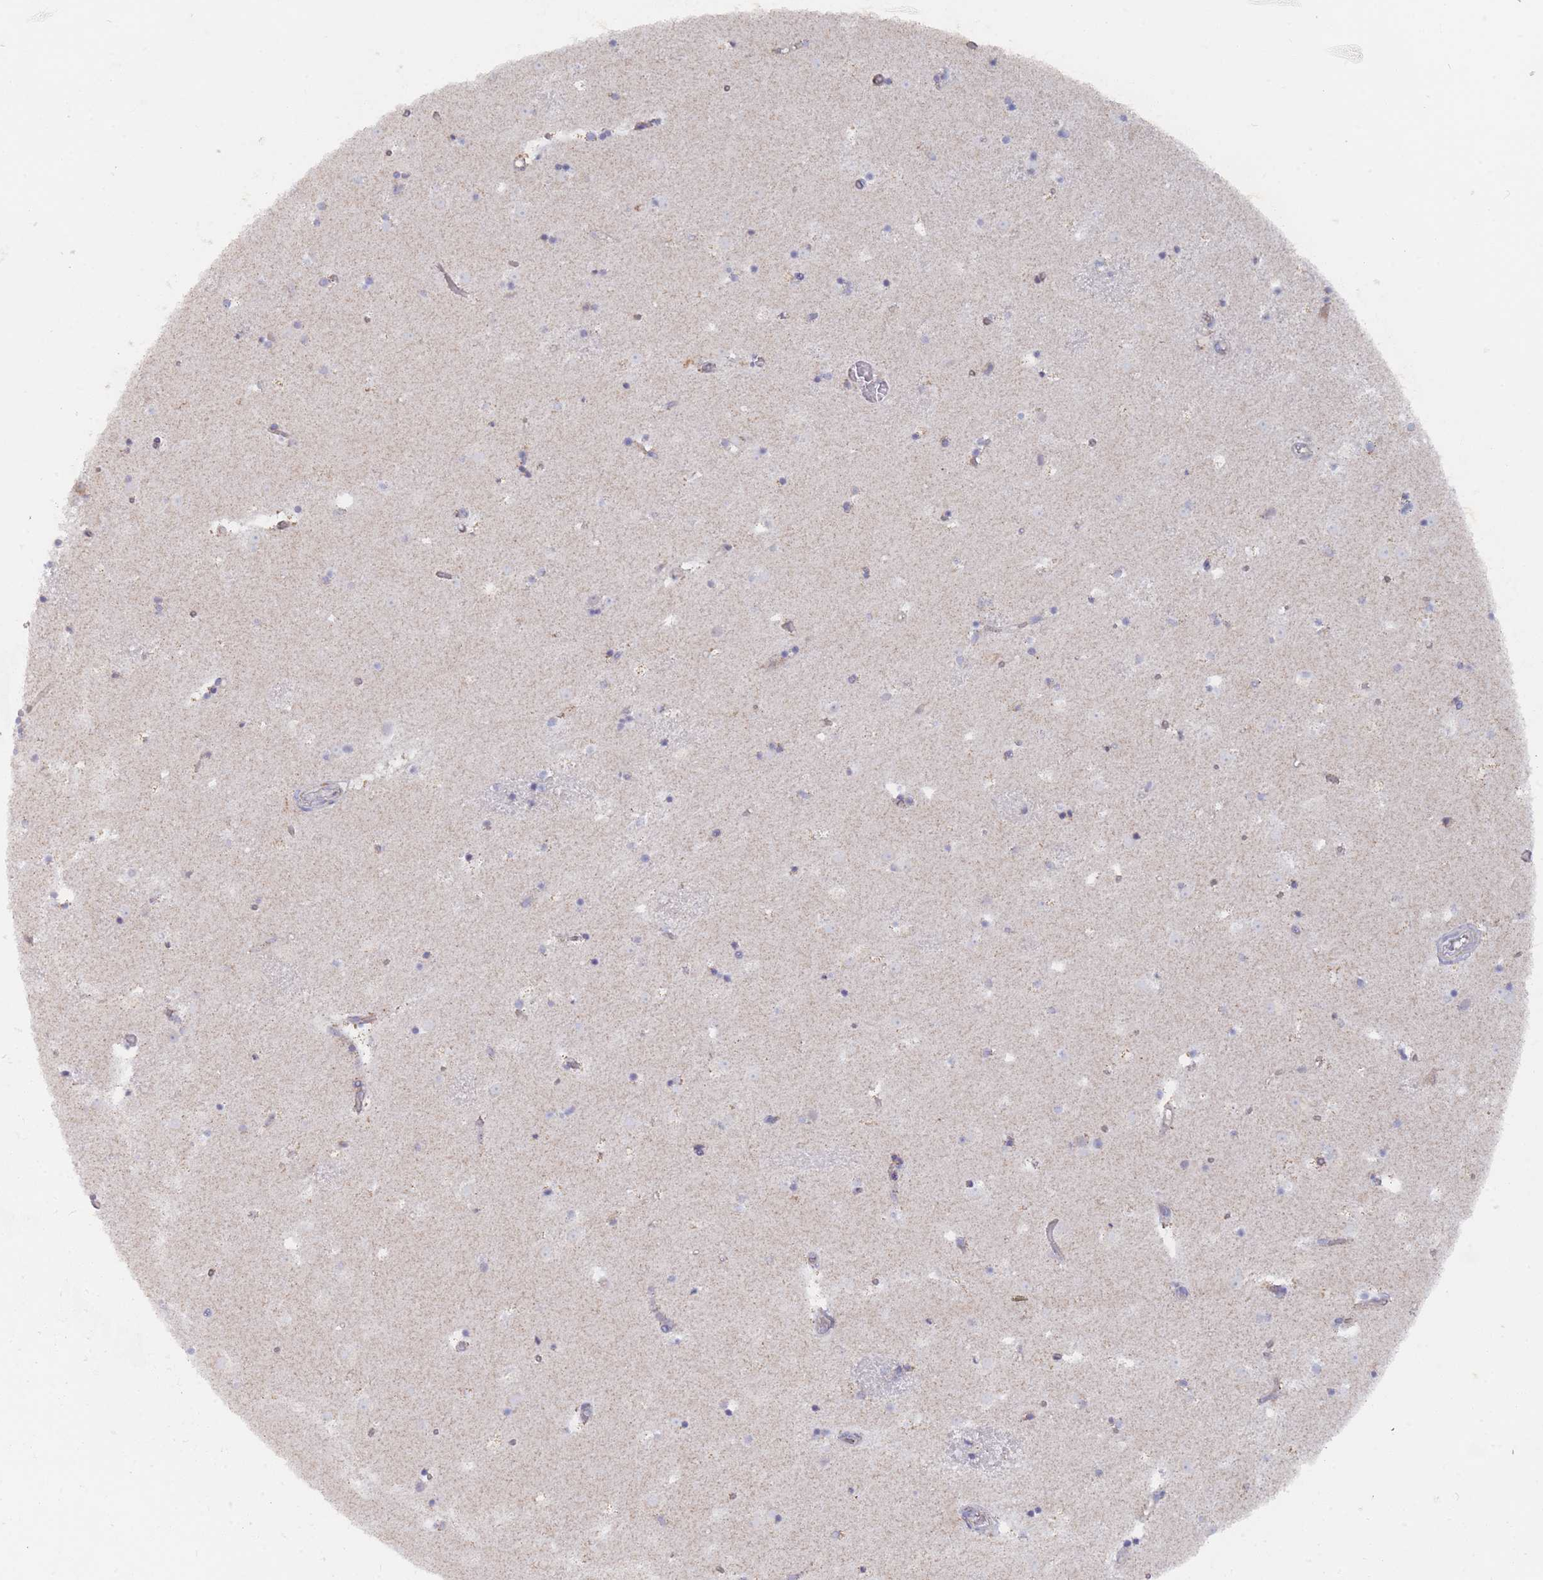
{"staining": {"intensity": "weak", "quantity": "<25%", "location": "cytoplasmic/membranous"}, "tissue": "caudate", "cell_type": "Glial cells", "image_type": "normal", "snomed": [{"axis": "morphology", "description": "Normal tissue, NOS"}, {"axis": "topography", "description": "Lateral ventricle wall"}], "caption": "The micrograph reveals no significant staining in glial cells of caudate. Brightfield microscopy of immunohistochemistry stained with DAB (3,3'-diaminobenzidine) (brown) and hematoxylin (blue), captured at high magnification.", "gene": "TRARG1", "patient": {"sex": "male", "age": 25}}